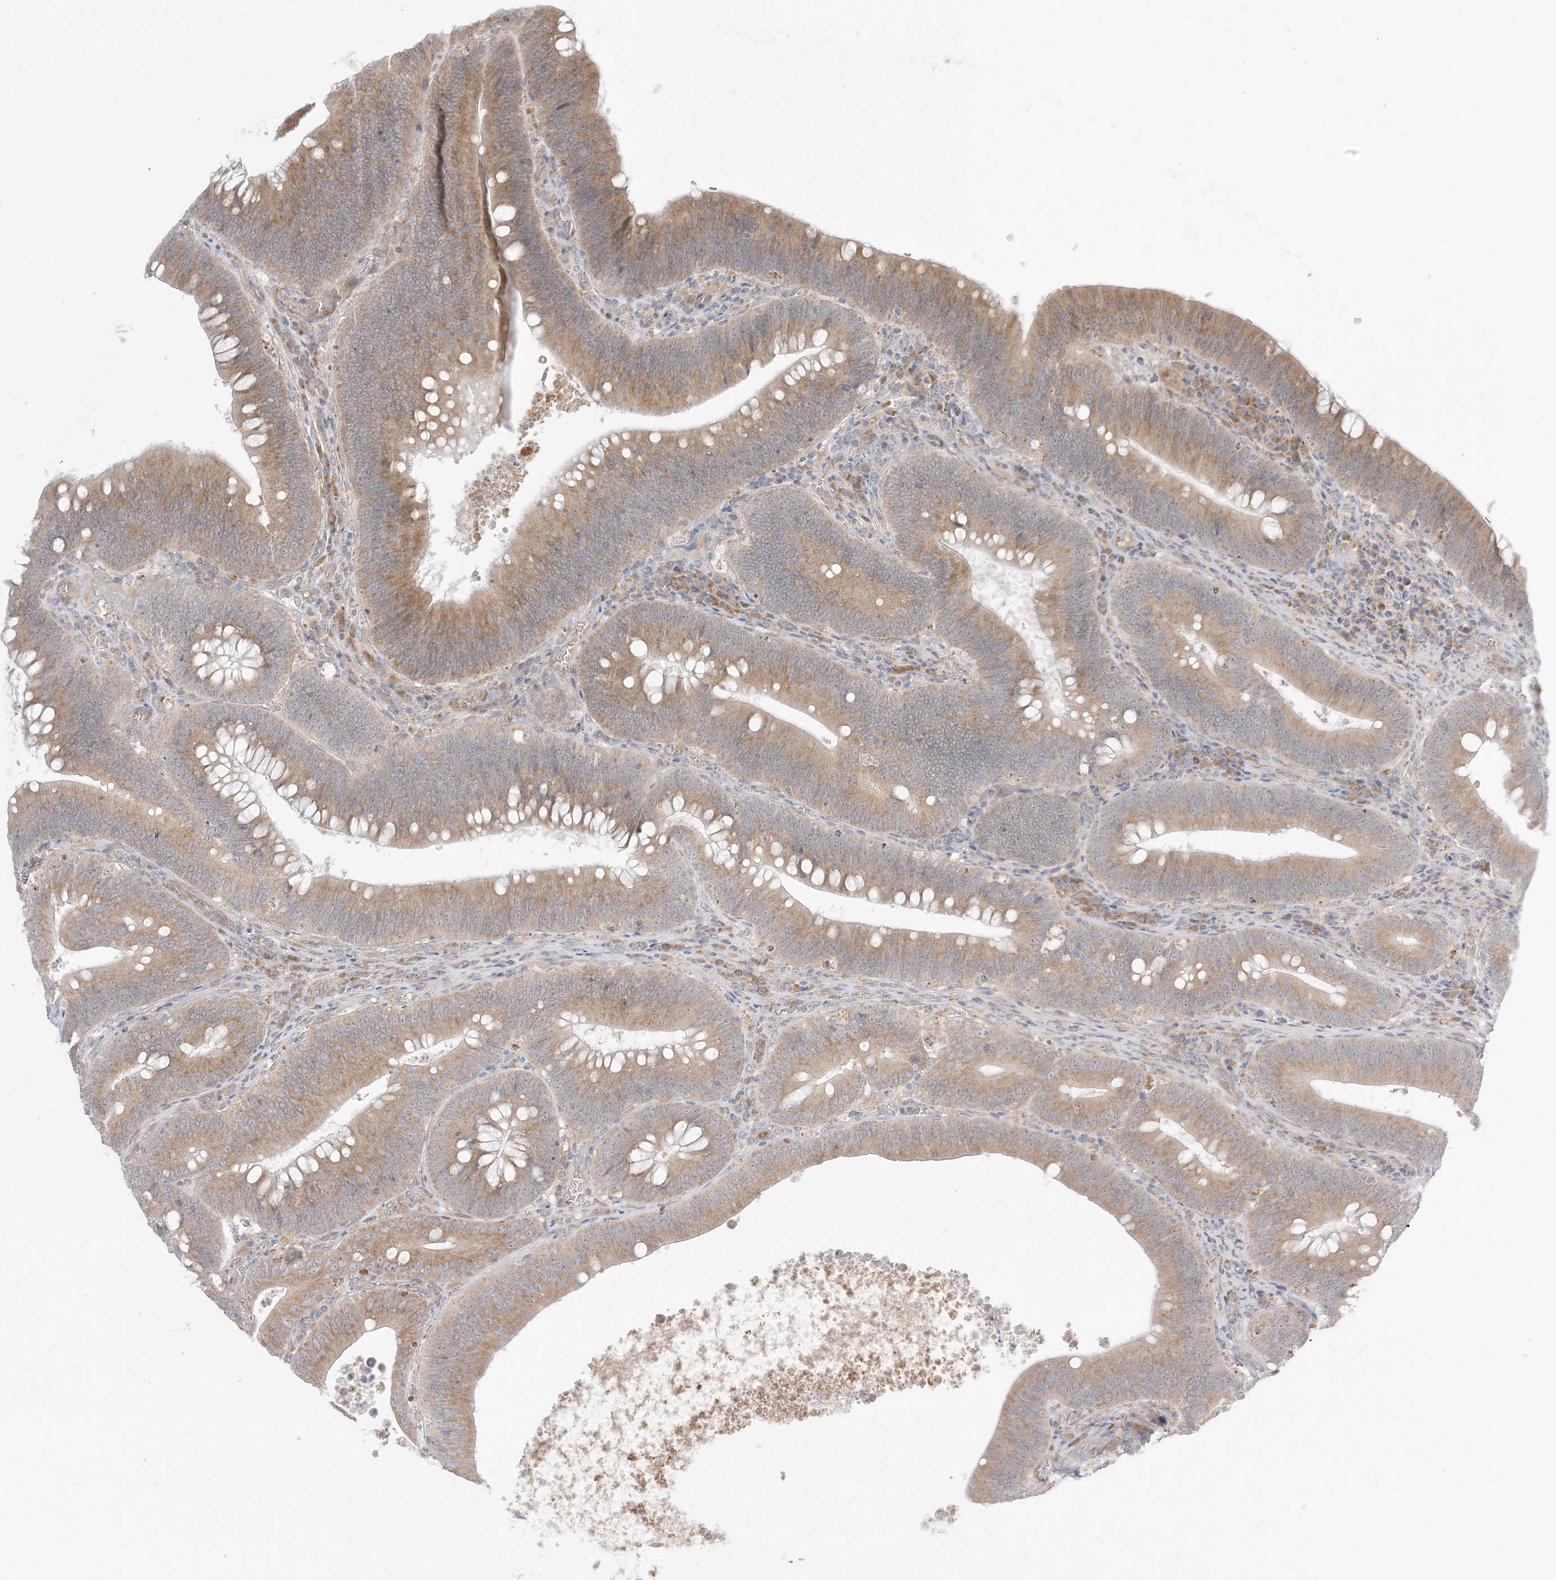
{"staining": {"intensity": "moderate", "quantity": ">75%", "location": "cytoplasmic/membranous"}, "tissue": "colorectal cancer", "cell_type": "Tumor cells", "image_type": "cancer", "snomed": [{"axis": "morphology", "description": "Normal tissue, NOS"}, {"axis": "topography", "description": "Colon"}], "caption": "A photomicrograph showing moderate cytoplasmic/membranous positivity in approximately >75% of tumor cells in colorectal cancer, as visualized by brown immunohistochemical staining.", "gene": "MMGT1", "patient": {"sex": "female", "age": 82}}